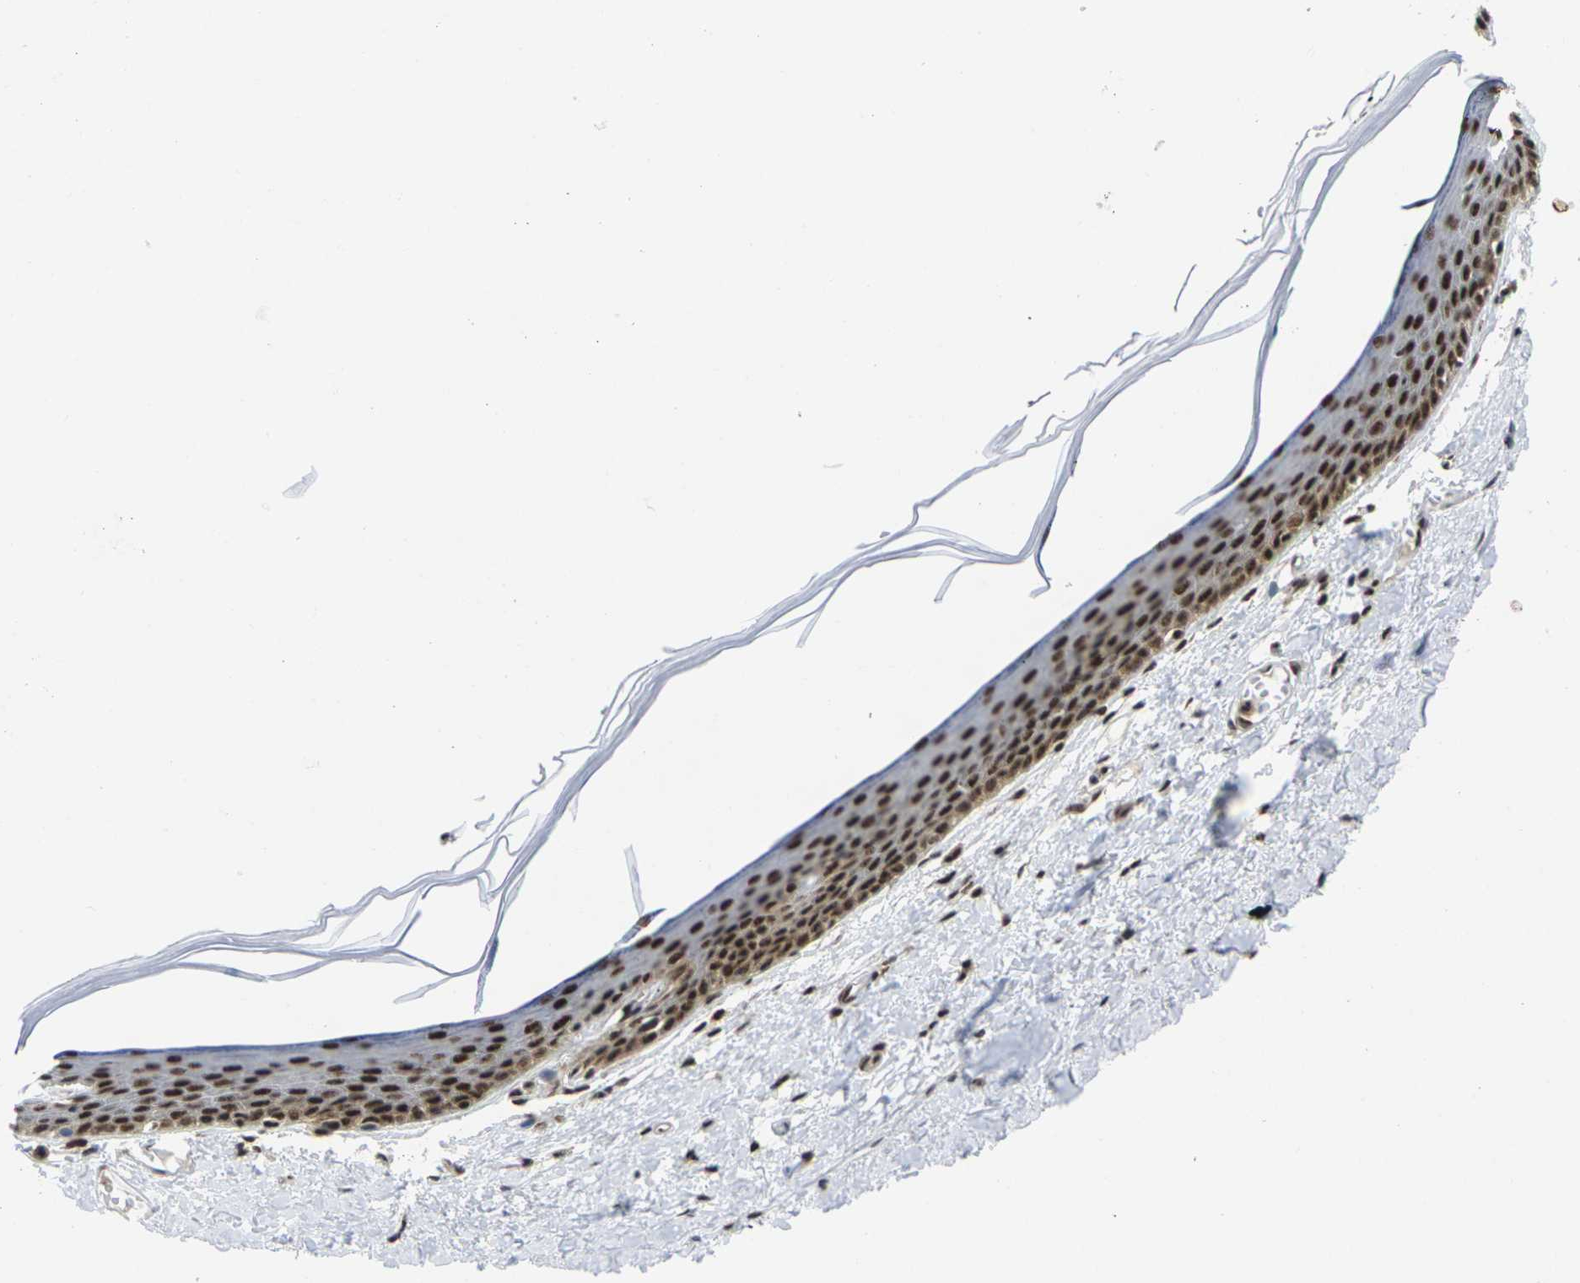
{"staining": {"intensity": "strong", "quantity": ">75%", "location": "nuclear"}, "tissue": "skin", "cell_type": "Epidermal cells", "image_type": "normal", "snomed": [{"axis": "morphology", "description": "Normal tissue, NOS"}, {"axis": "topography", "description": "Vulva"}], "caption": "This histopathology image displays immunohistochemistry staining of unremarkable skin, with high strong nuclear positivity in about >75% of epidermal cells.", "gene": "MAGOH", "patient": {"sex": "female", "age": 54}}